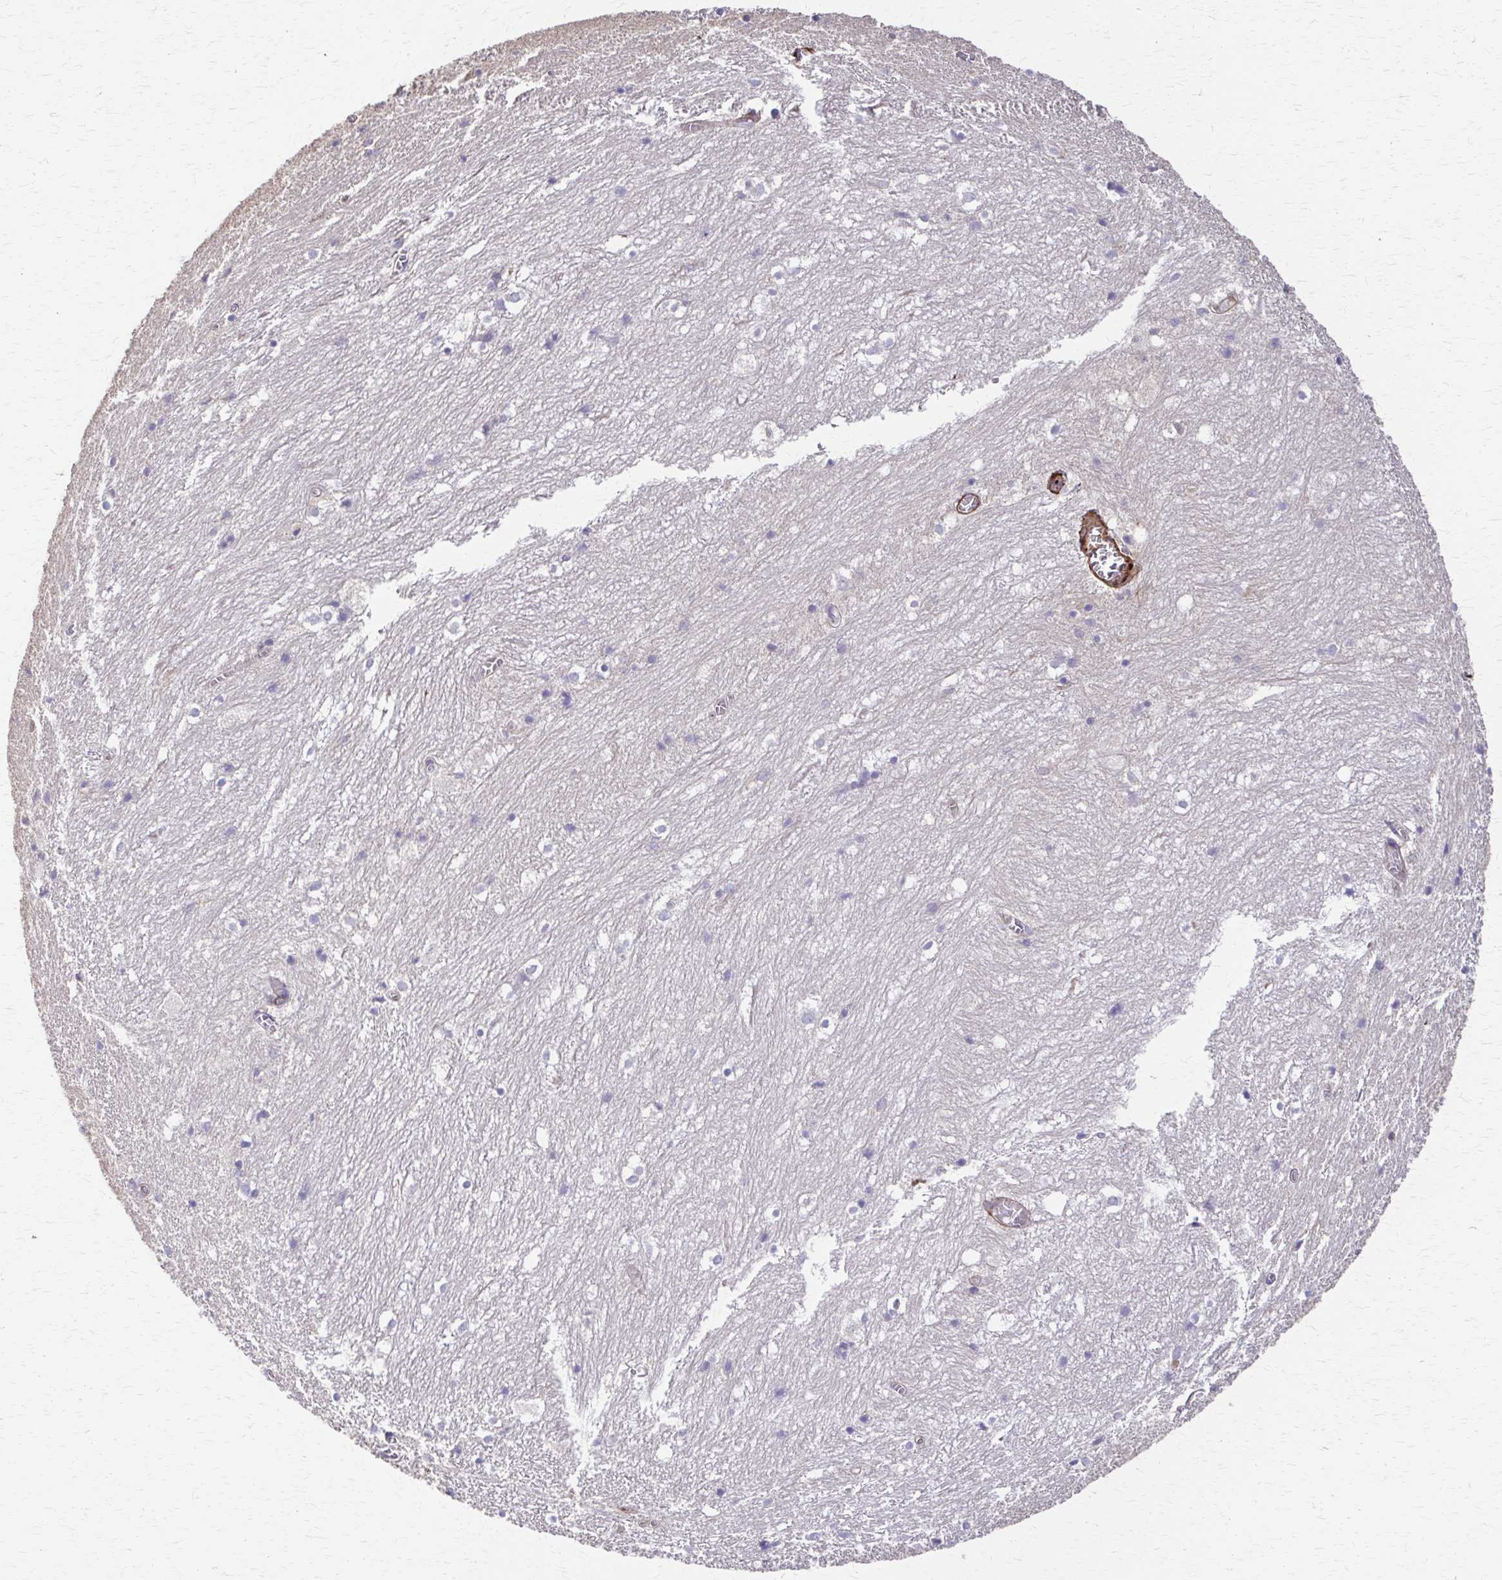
{"staining": {"intensity": "negative", "quantity": "none", "location": "none"}, "tissue": "hippocampus", "cell_type": "Glial cells", "image_type": "normal", "snomed": [{"axis": "morphology", "description": "Normal tissue, NOS"}, {"axis": "topography", "description": "Hippocampus"}], "caption": "DAB (3,3'-diaminobenzidine) immunohistochemical staining of unremarkable human hippocampus reveals no significant staining in glial cells.", "gene": "DSP", "patient": {"sex": "female", "age": 52}}